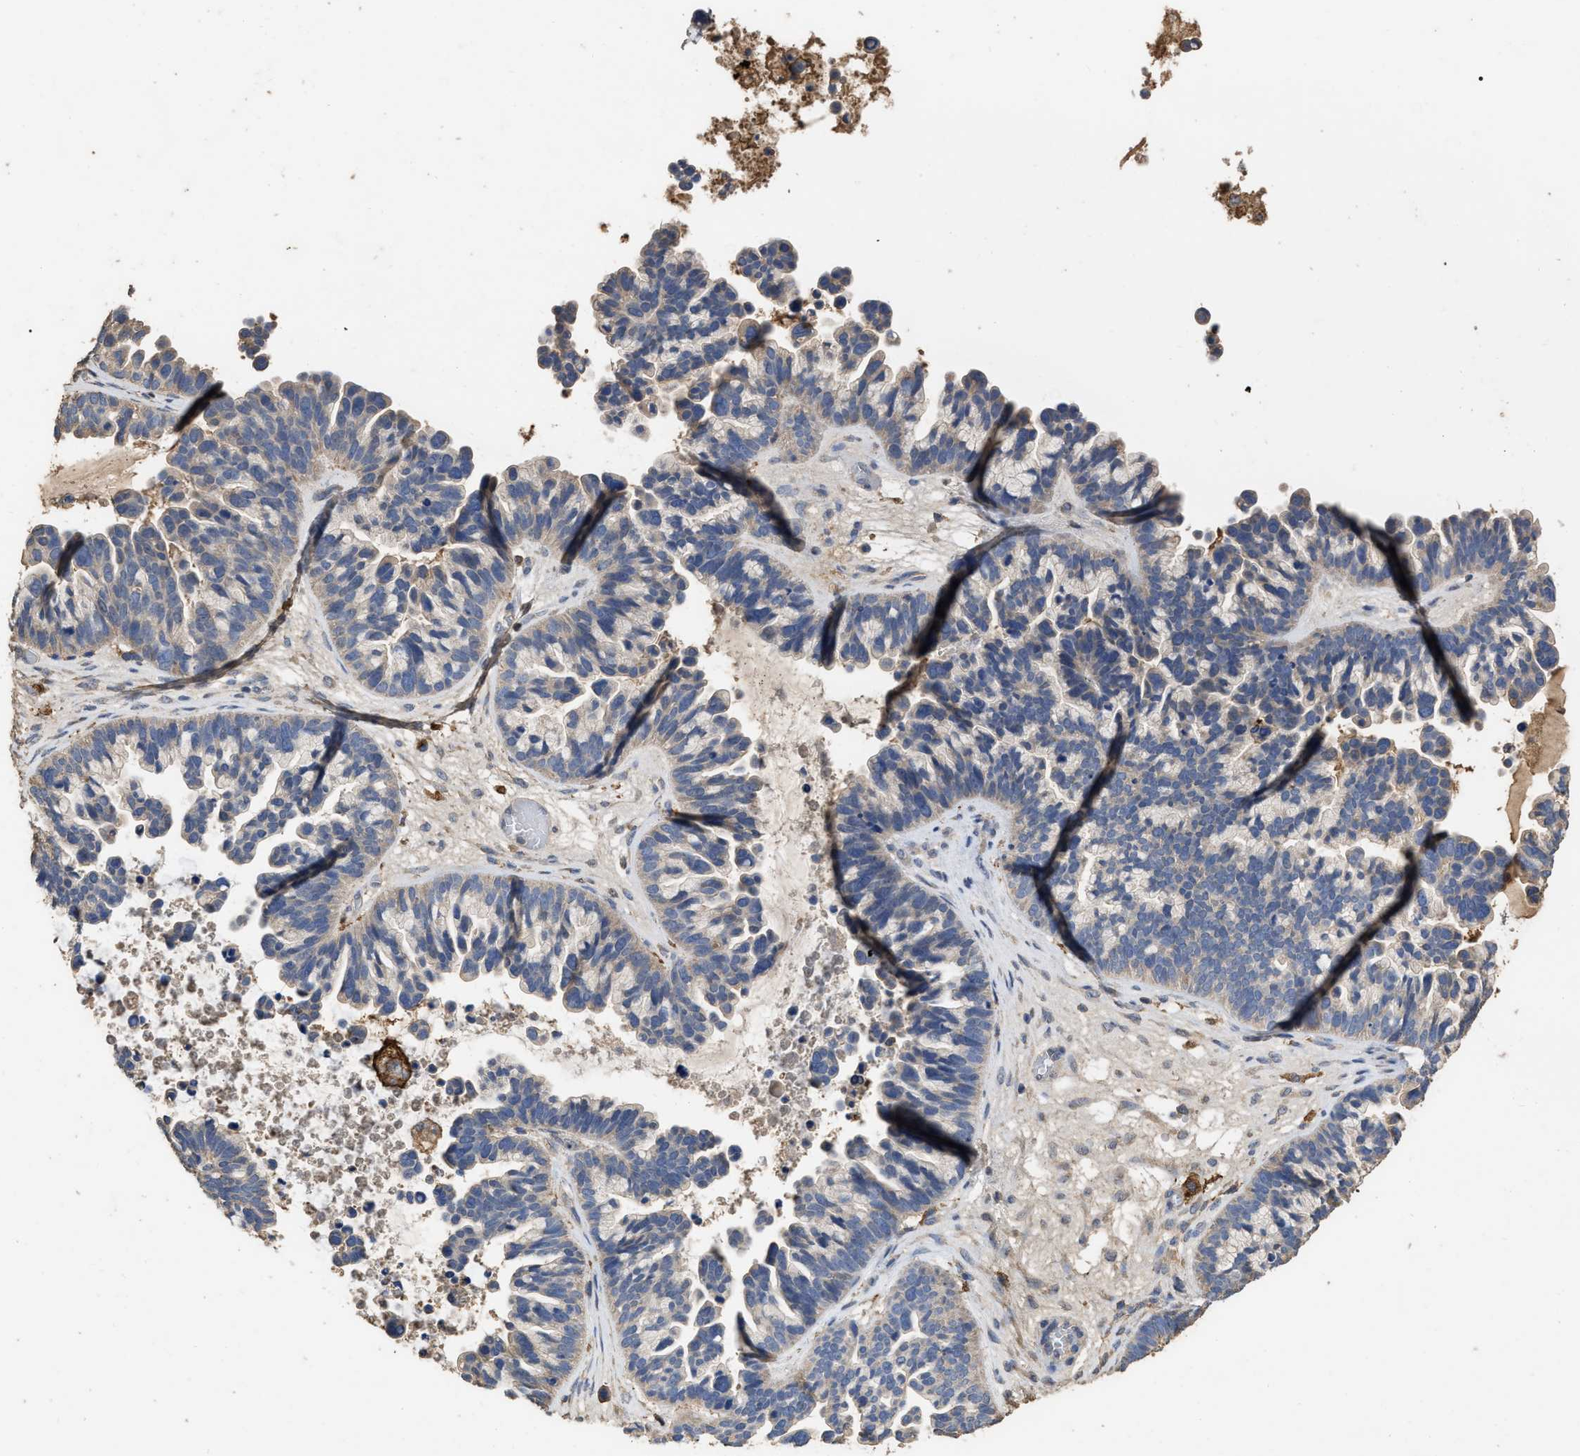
{"staining": {"intensity": "weak", "quantity": "<25%", "location": "cytoplasmic/membranous"}, "tissue": "ovarian cancer", "cell_type": "Tumor cells", "image_type": "cancer", "snomed": [{"axis": "morphology", "description": "Cystadenocarcinoma, serous, NOS"}, {"axis": "topography", "description": "Ovary"}], "caption": "Immunohistochemistry histopathology image of ovarian cancer stained for a protein (brown), which demonstrates no staining in tumor cells.", "gene": "GPR179", "patient": {"sex": "female", "age": 56}}